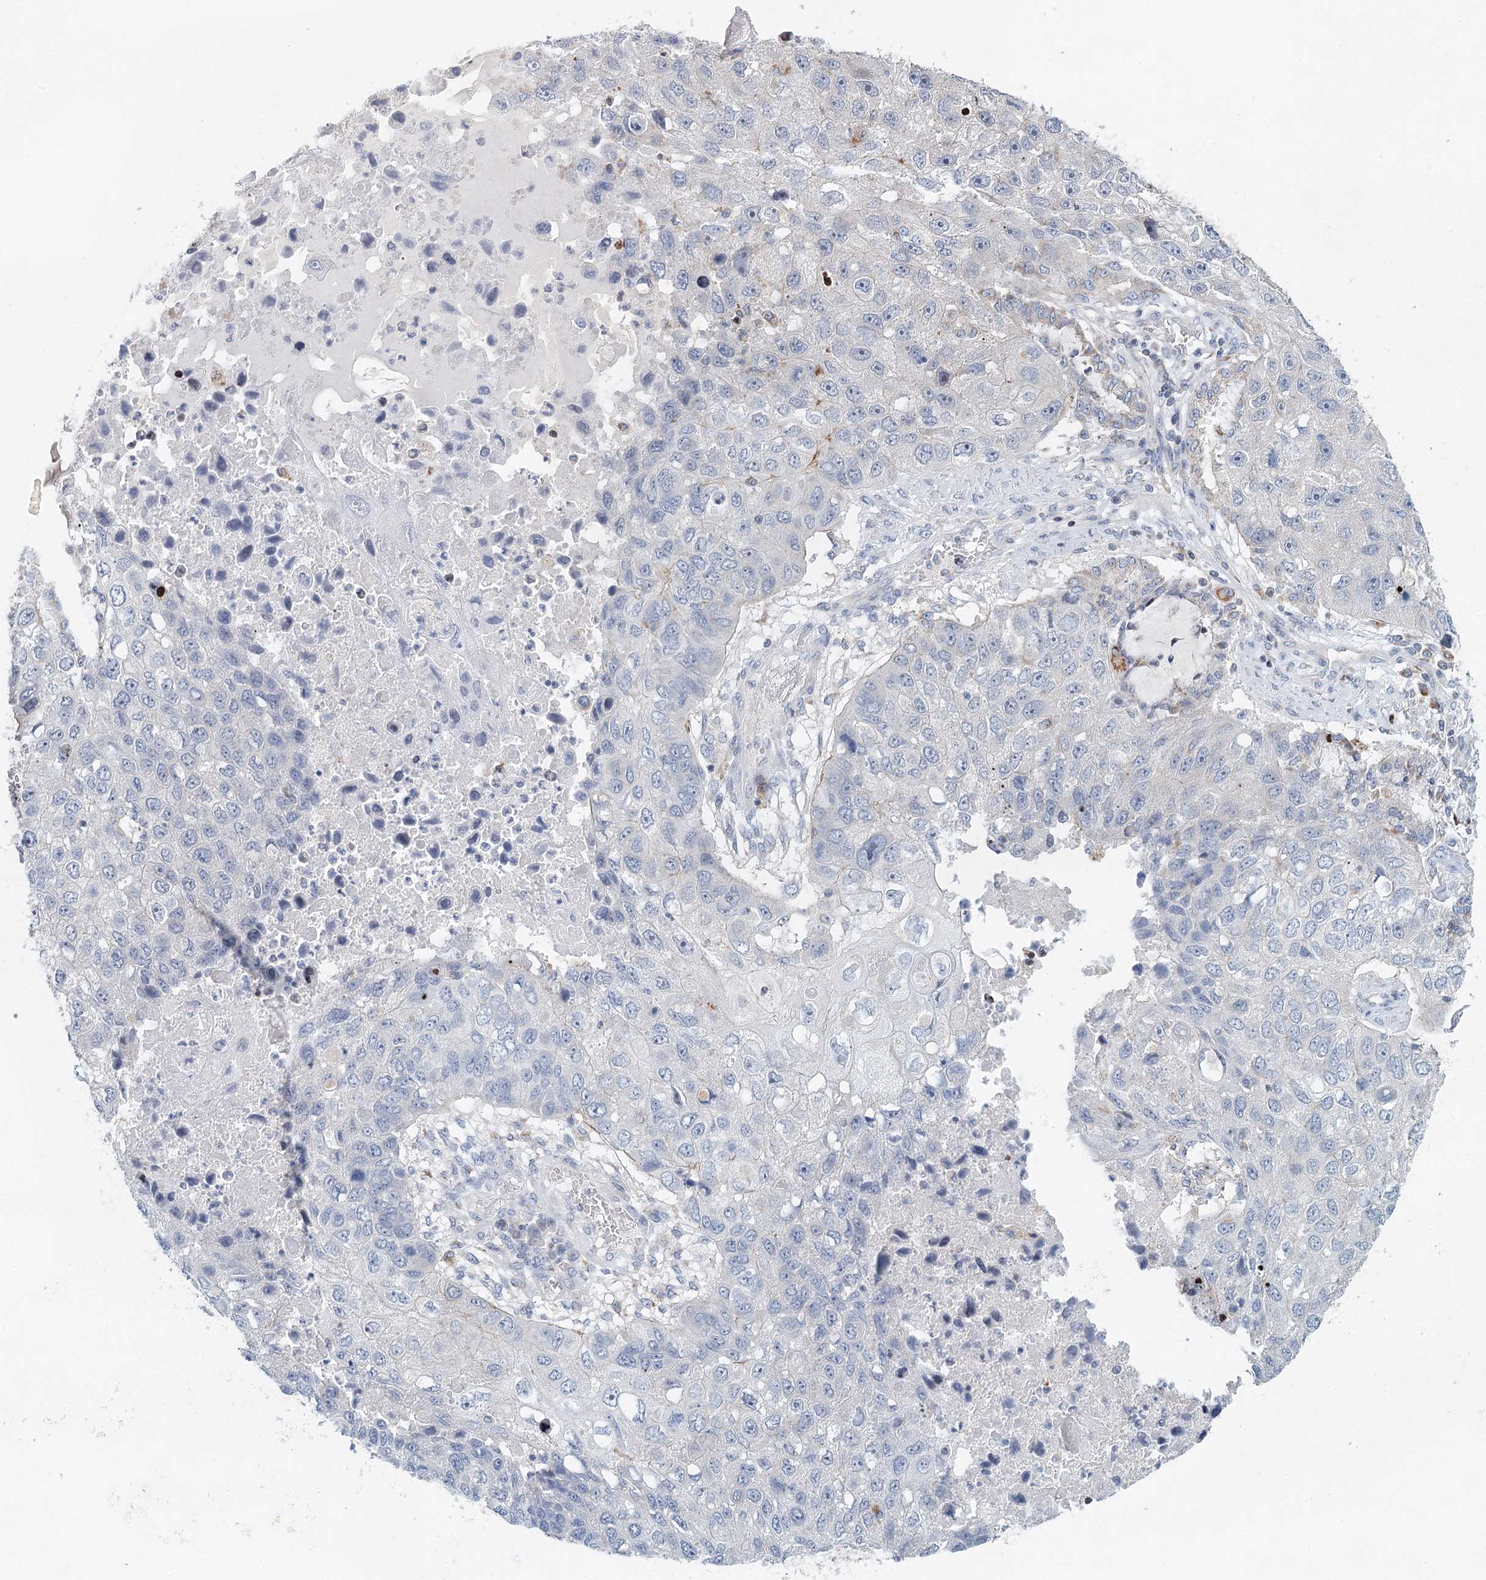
{"staining": {"intensity": "negative", "quantity": "none", "location": "none"}, "tissue": "lung cancer", "cell_type": "Tumor cells", "image_type": "cancer", "snomed": [{"axis": "morphology", "description": "Squamous cell carcinoma, NOS"}, {"axis": "topography", "description": "Lung"}], "caption": "There is no significant positivity in tumor cells of squamous cell carcinoma (lung).", "gene": "XPO6", "patient": {"sex": "male", "age": 61}}